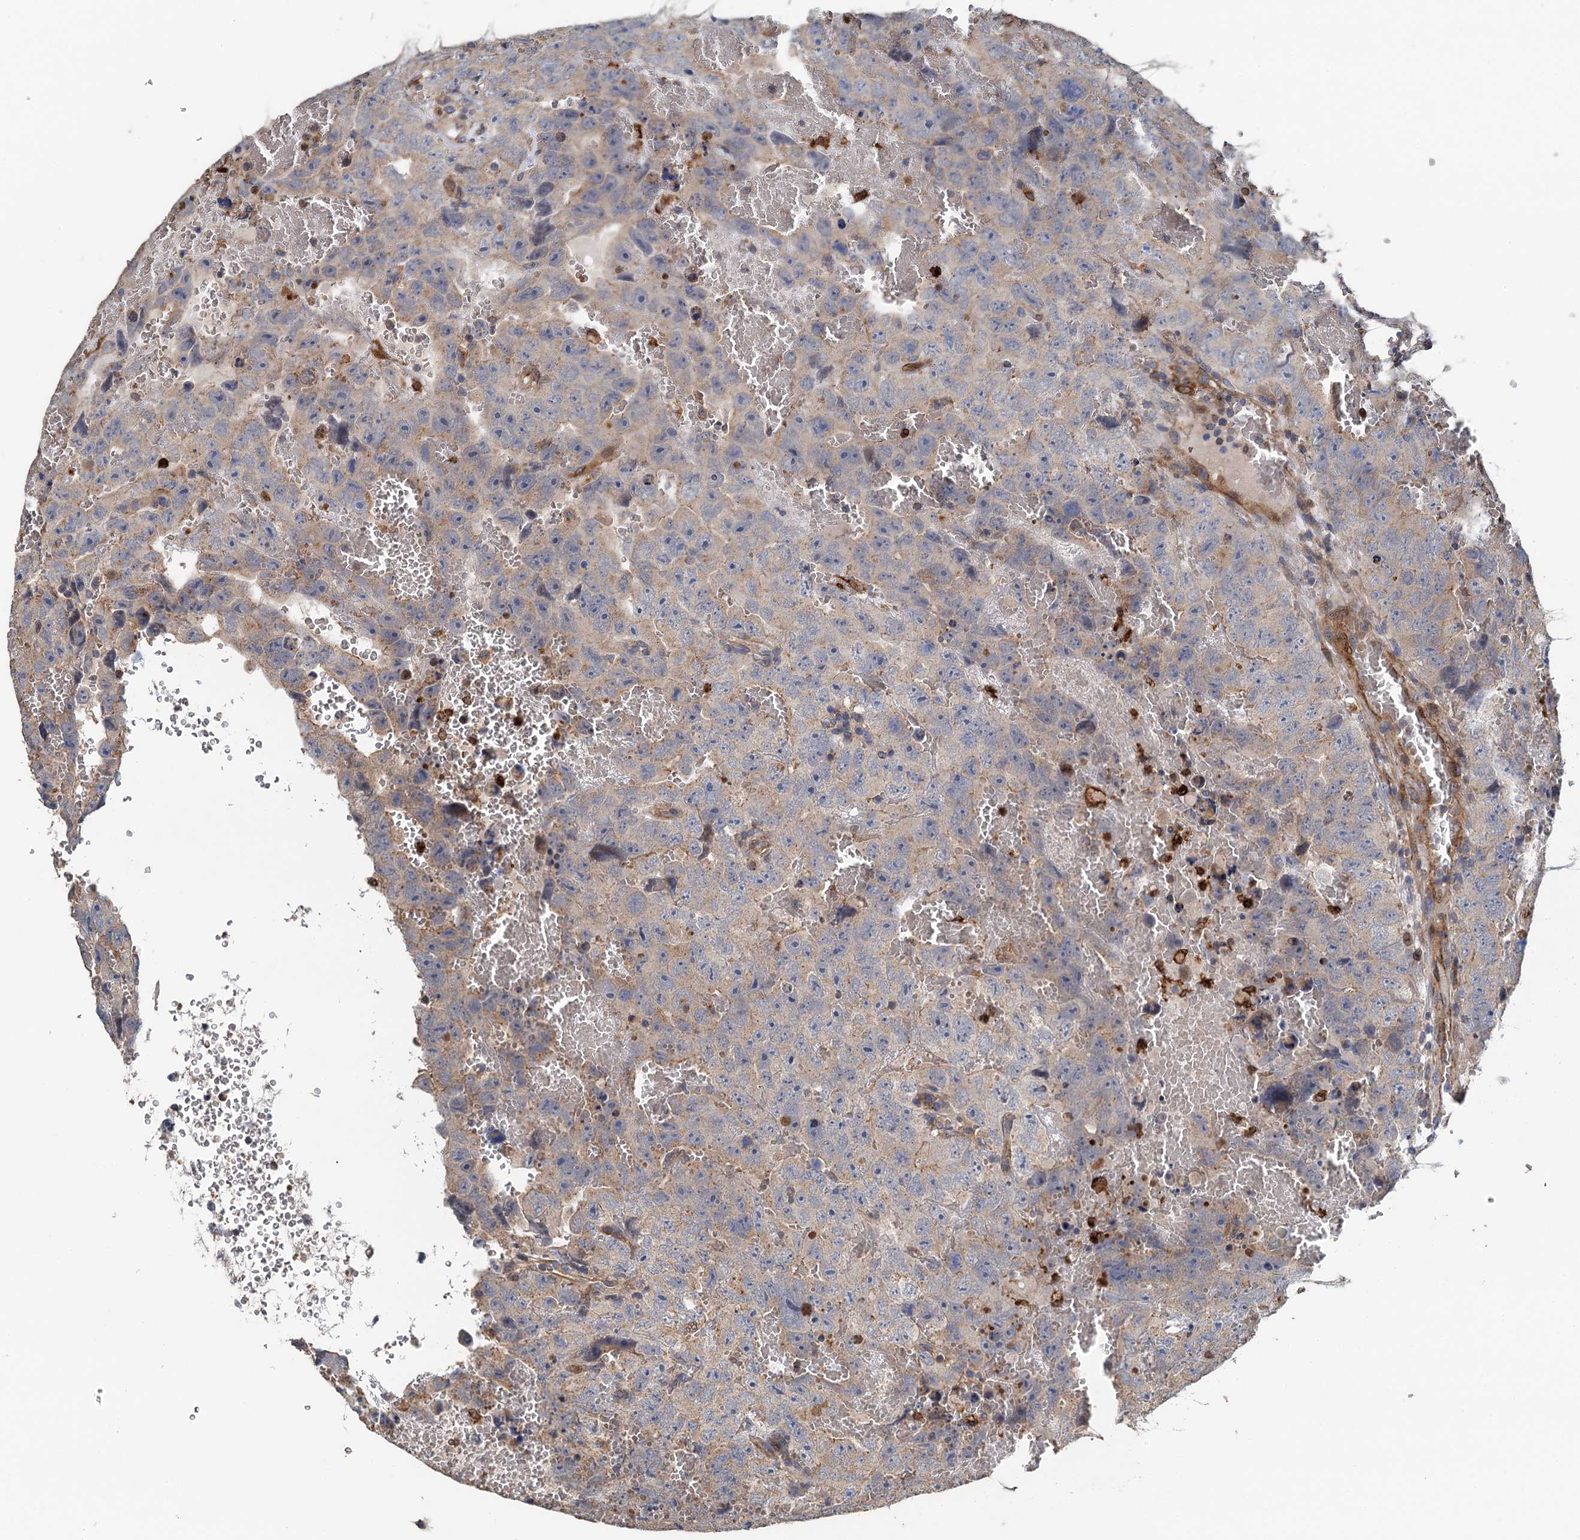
{"staining": {"intensity": "weak", "quantity": "25%-75%", "location": "cytoplasmic/membranous"}, "tissue": "testis cancer", "cell_type": "Tumor cells", "image_type": "cancer", "snomed": [{"axis": "morphology", "description": "Carcinoma, Embryonal, NOS"}, {"axis": "topography", "description": "Testis"}], "caption": "Tumor cells show low levels of weak cytoplasmic/membranous expression in approximately 25%-75% of cells in human testis cancer. (DAB IHC, brown staining for protein, blue staining for nuclei).", "gene": "RSAD2", "patient": {"sex": "male", "age": 45}}